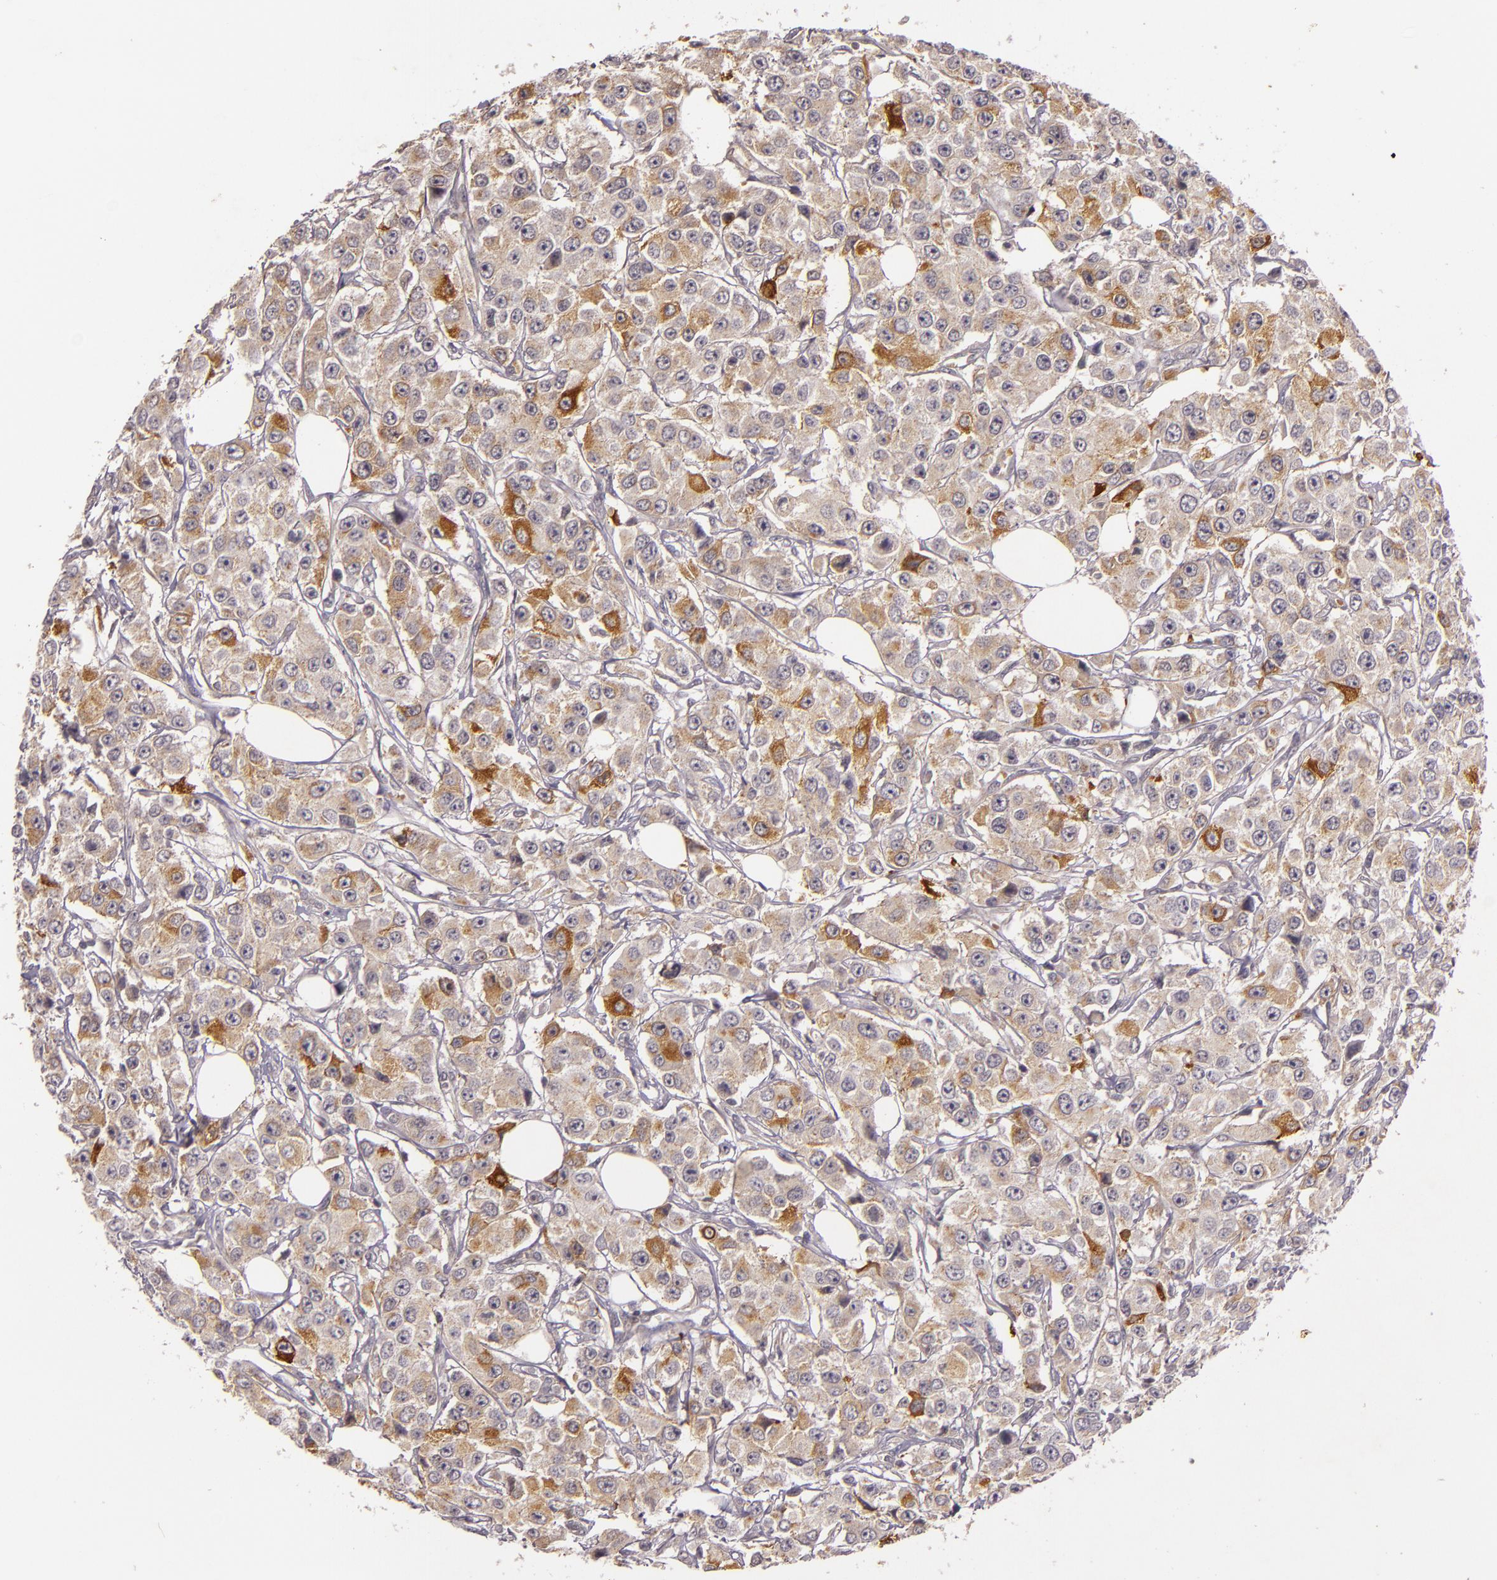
{"staining": {"intensity": "moderate", "quantity": "<25%", "location": "cytoplasmic/membranous"}, "tissue": "breast cancer", "cell_type": "Tumor cells", "image_type": "cancer", "snomed": [{"axis": "morphology", "description": "Duct carcinoma"}, {"axis": "topography", "description": "Breast"}], "caption": "Human breast cancer (infiltrating ductal carcinoma) stained for a protein (brown) displays moderate cytoplasmic/membranous positive positivity in approximately <25% of tumor cells.", "gene": "TFF1", "patient": {"sex": "female", "age": 58}}